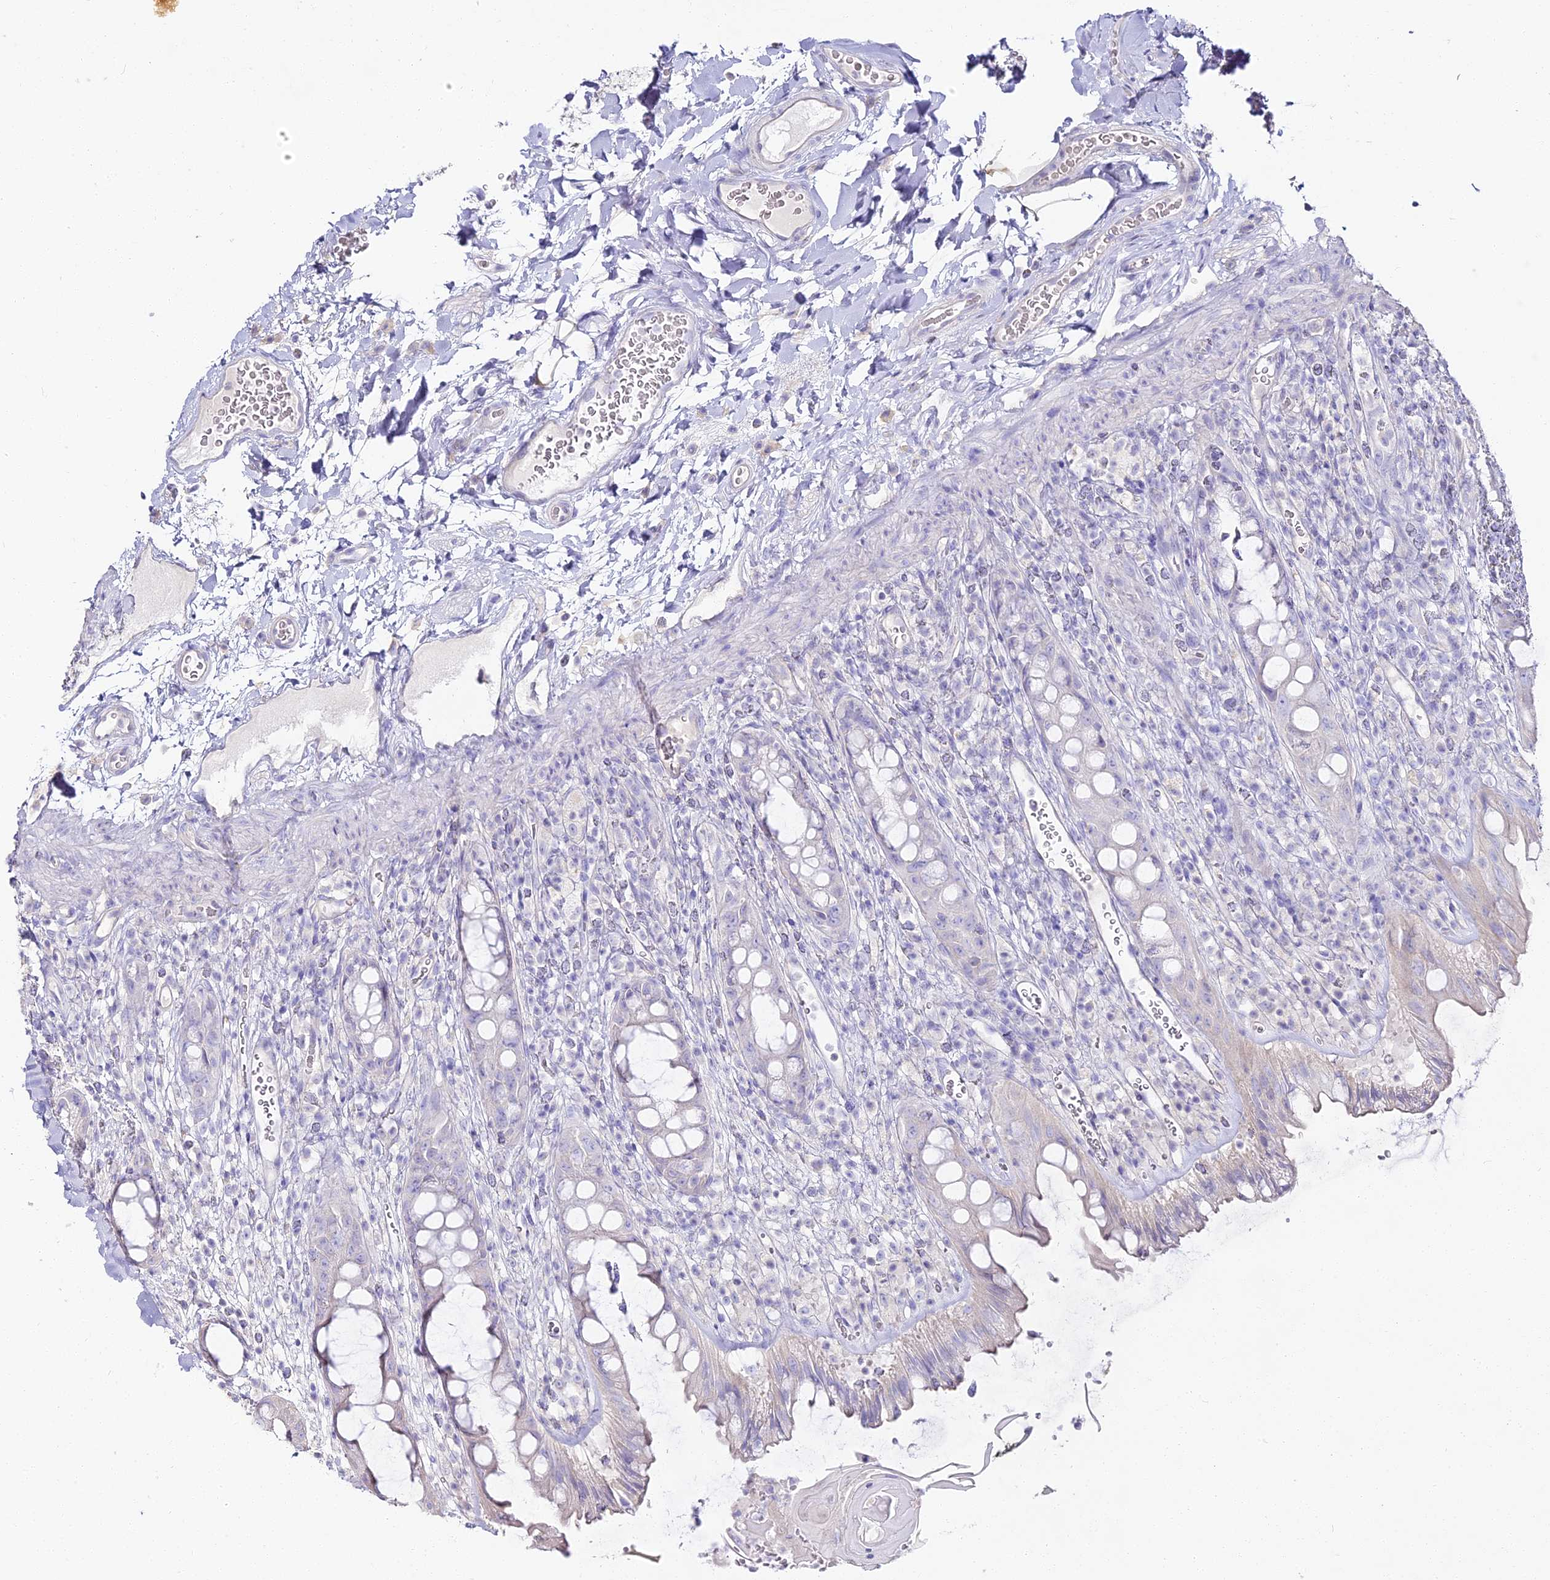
{"staining": {"intensity": "negative", "quantity": "none", "location": "none"}, "tissue": "rectum", "cell_type": "Glandular cells", "image_type": "normal", "snomed": [{"axis": "morphology", "description": "Normal tissue, NOS"}, {"axis": "topography", "description": "Rectum"}], "caption": "An image of rectum stained for a protein reveals no brown staining in glandular cells.", "gene": "ALPG", "patient": {"sex": "female", "age": 57}}